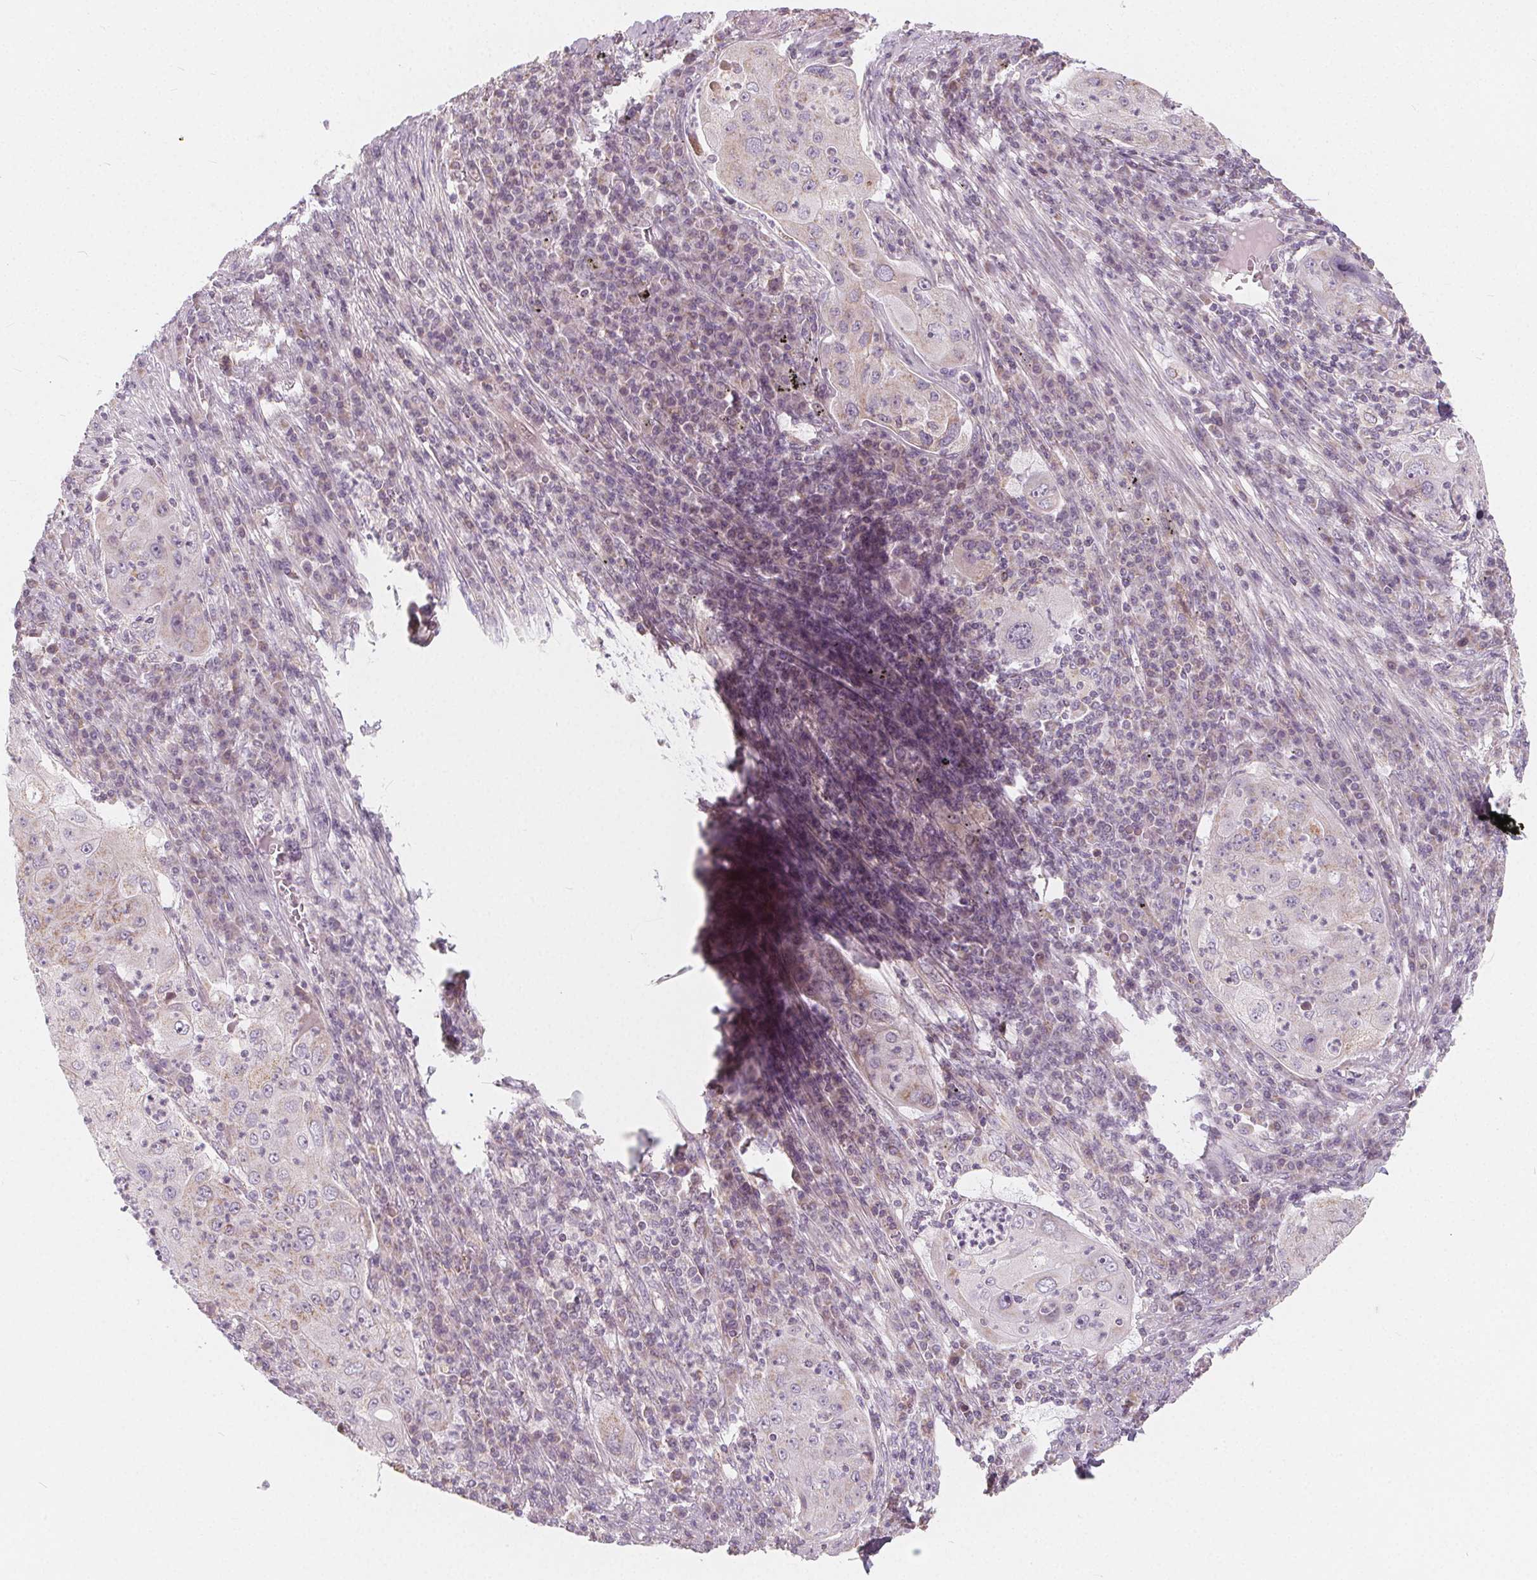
{"staining": {"intensity": "weak", "quantity": "25%-75%", "location": "cytoplasmic/membranous"}, "tissue": "lung cancer", "cell_type": "Tumor cells", "image_type": "cancer", "snomed": [{"axis": "morphology", "description": "Squamous cell carcinoma, NOS"}, {"axis": "topography", "description": "Lung"}], "caption": "Tumor cells exhibit weak cytoplasmic/membranous positivity in about 25%-75% of cells in squamous cell carcinoma (lung).", "gene": "NUP210L", "patient": {"sex": "female", "age": 59}}